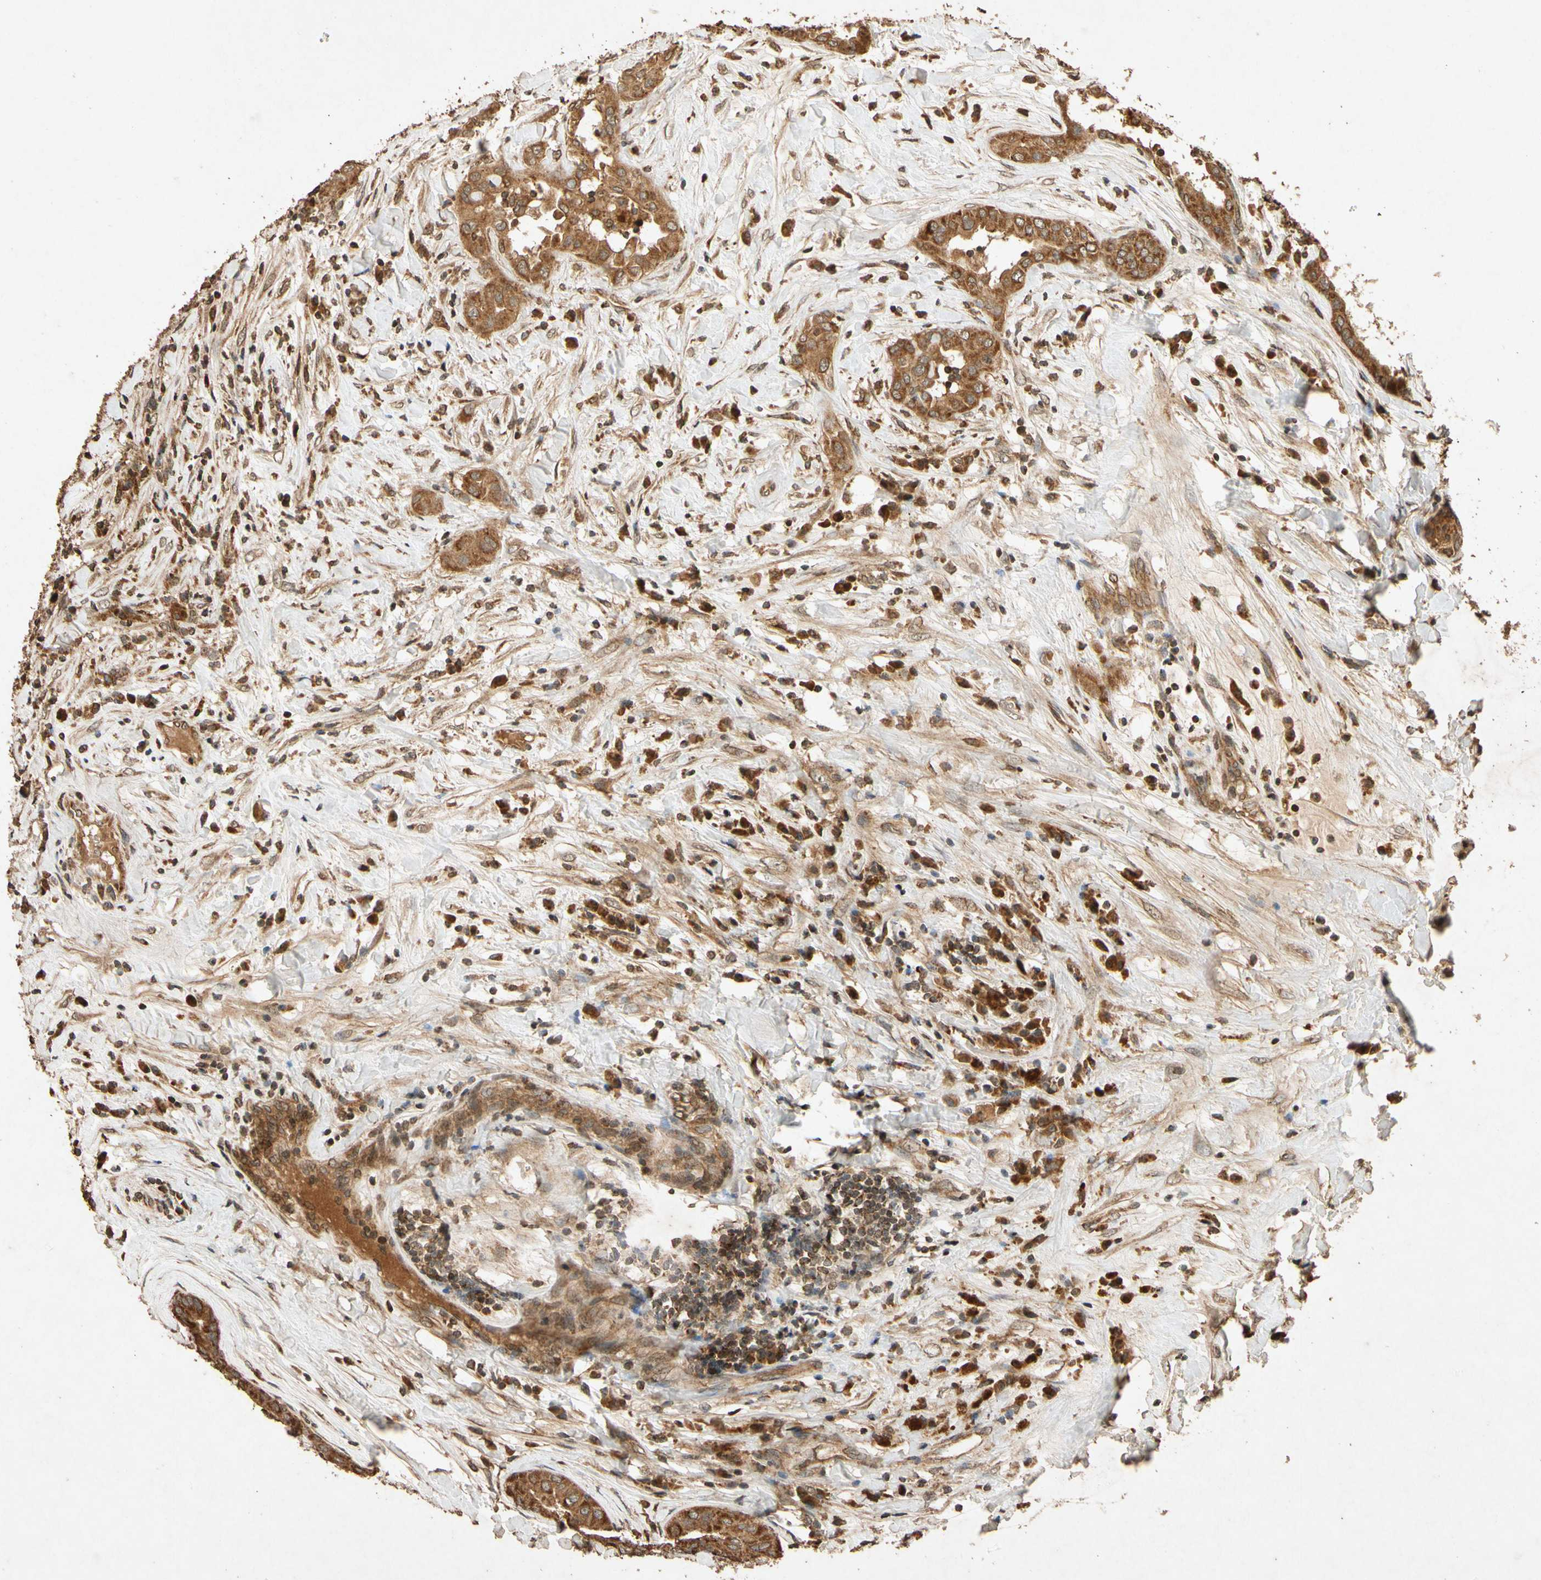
{"staining": {"intensity": "moderate", "quantity": ">75%", "location": "cytoplasmic/membranous"}, "tissue": "thyroid cancer", "cell_type": "Tumor cells", "image_type": "cancer", "snomed": [{"axis": "morphology", "description": "Papillary adenocarcinoma, NOS"}, {"axis": "topography", "description": "Thyroid gland"}], "caption": "Thyroid cancer (papillary adenocarcinoma) stained with DAB immunohistochemistry (IHC) reveals medium levels of moderate cytoplasmic/membranous positivity in approximately >75% of tumor cells.", "gene": "TXN2", "patient": {"sex": "male", "age": 33}}